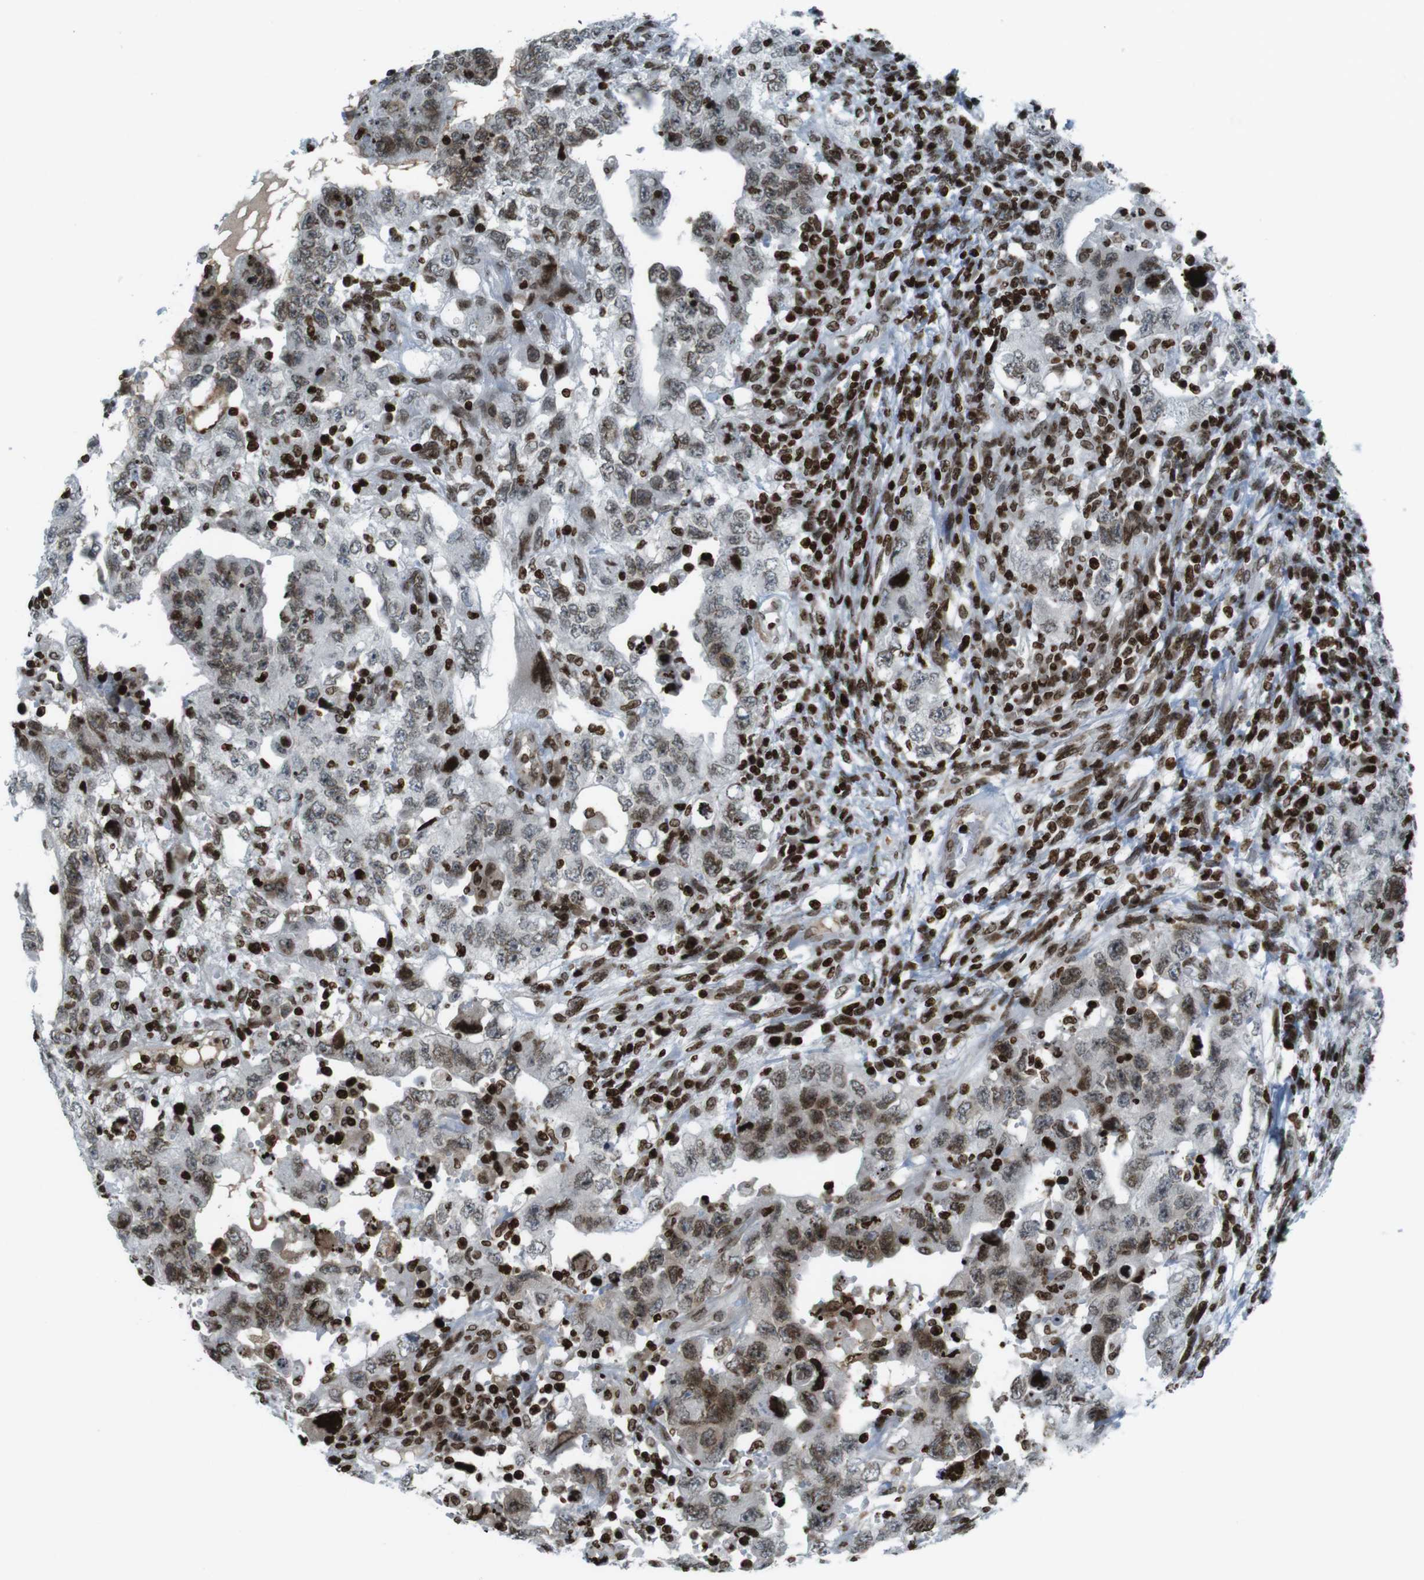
{"staining": {"intensity": "moderate", "quantity": "25%-75%", "location": "nuclear"}, "tissue": "testis cancer", "cell_type": "Tumor cells", "image_type": "cancer", "snomed": [{"axis": "morphology", "description": "Carcinoma, Embryonal, NOS"}, {"axis": "topography", "description": "Testis"}], "caption": "Moderate nuclear protein expression is identified in about 25%-75% of tumor cells in embryonal carcinoma (testis).", "gene": "H2AC8", "patient": {"sex": "male", "age": 26}}